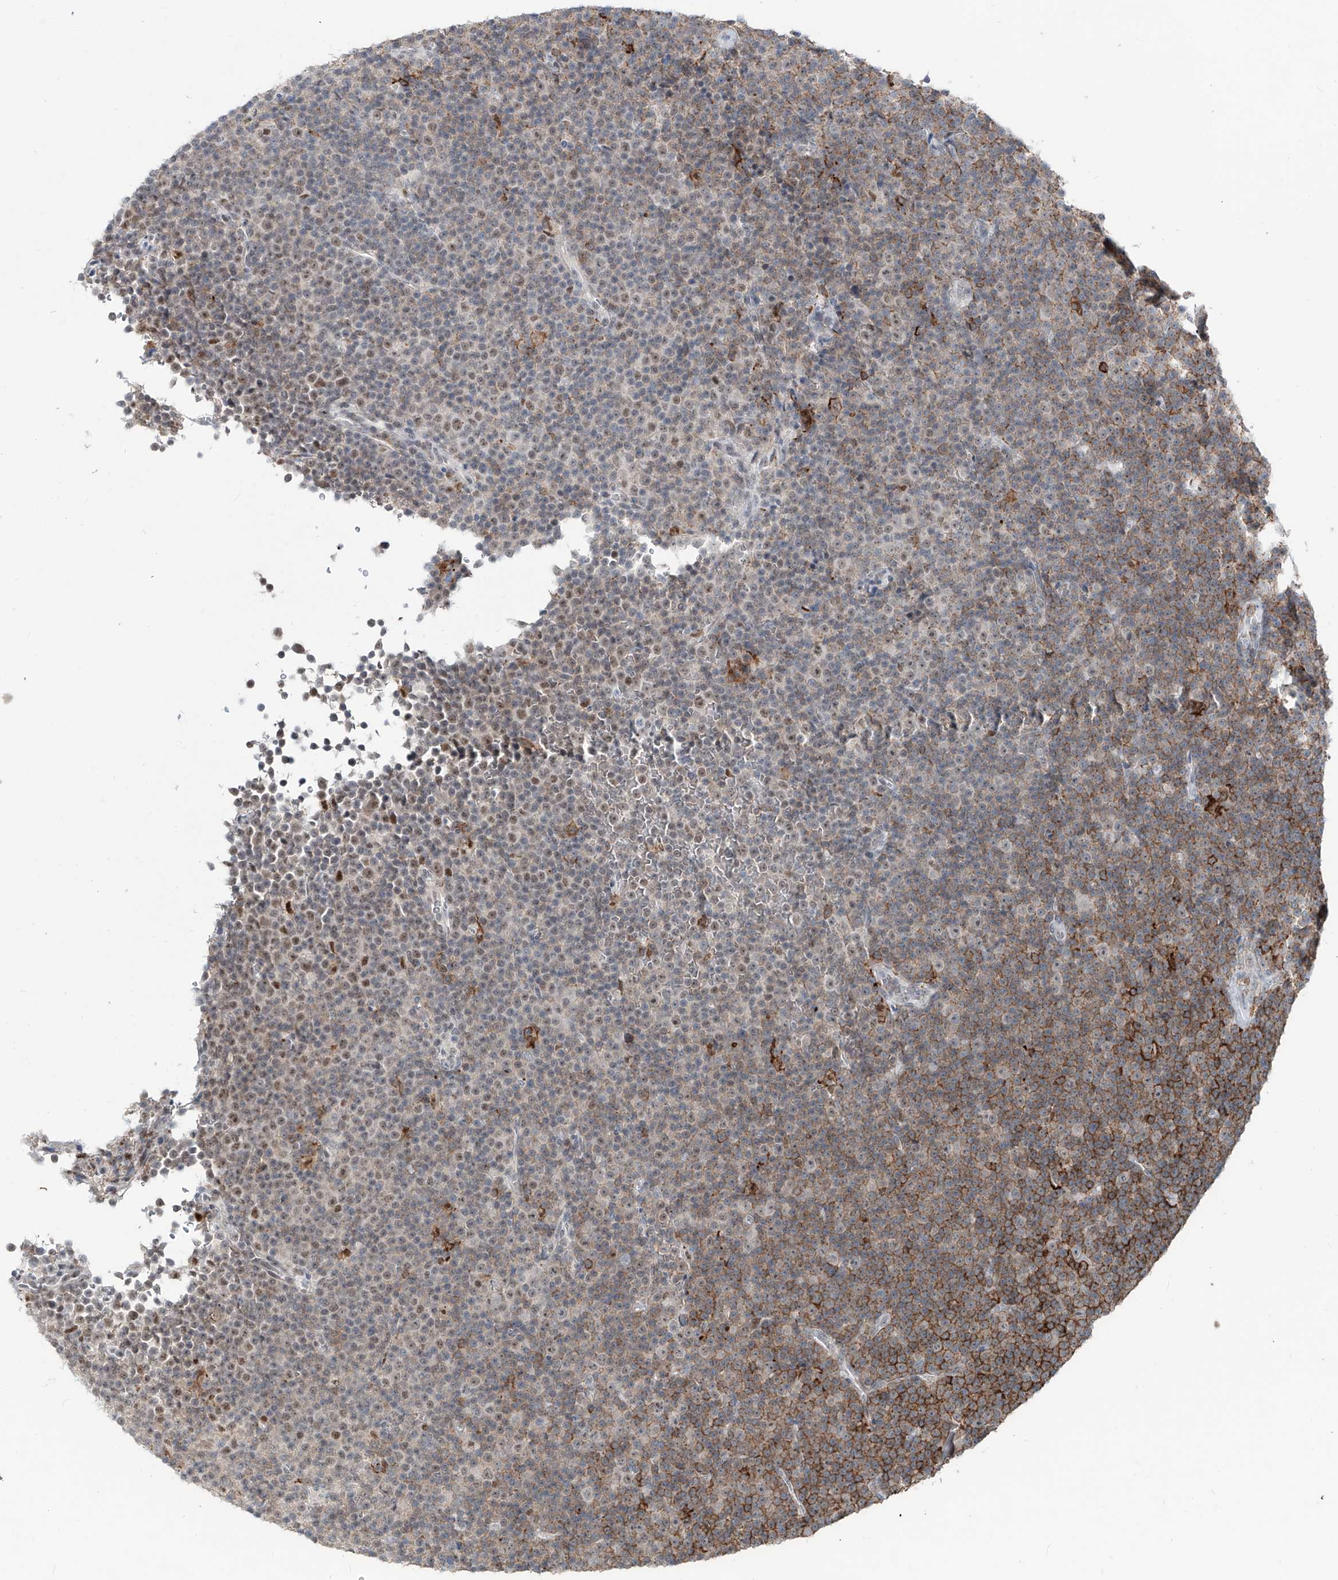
{"staining": {"intensity": "moderate", "quantity": "25%-75%", "location": "cytoplasmic/membranous"}, "tissue": "lymphoma", "cell_type": "Tumor cells", "image_type": "cancer", "snomed": [{"axis": "morphology", "description": "Malignant lymphoma, non-Hodgkin's type, Low grade"}, {"axis": "topography", "description": "Lymph node"}], "caption": "DAB (3,3'-diaminobenzidine) immunohistochemical staining of human lymphoma reveals moderate cytoplasmic/membranous protein expression in approximately 25%-75% of tumor cells.", "gene": "ZBTB48", "patient": {"sex": "female", "age": 67}}